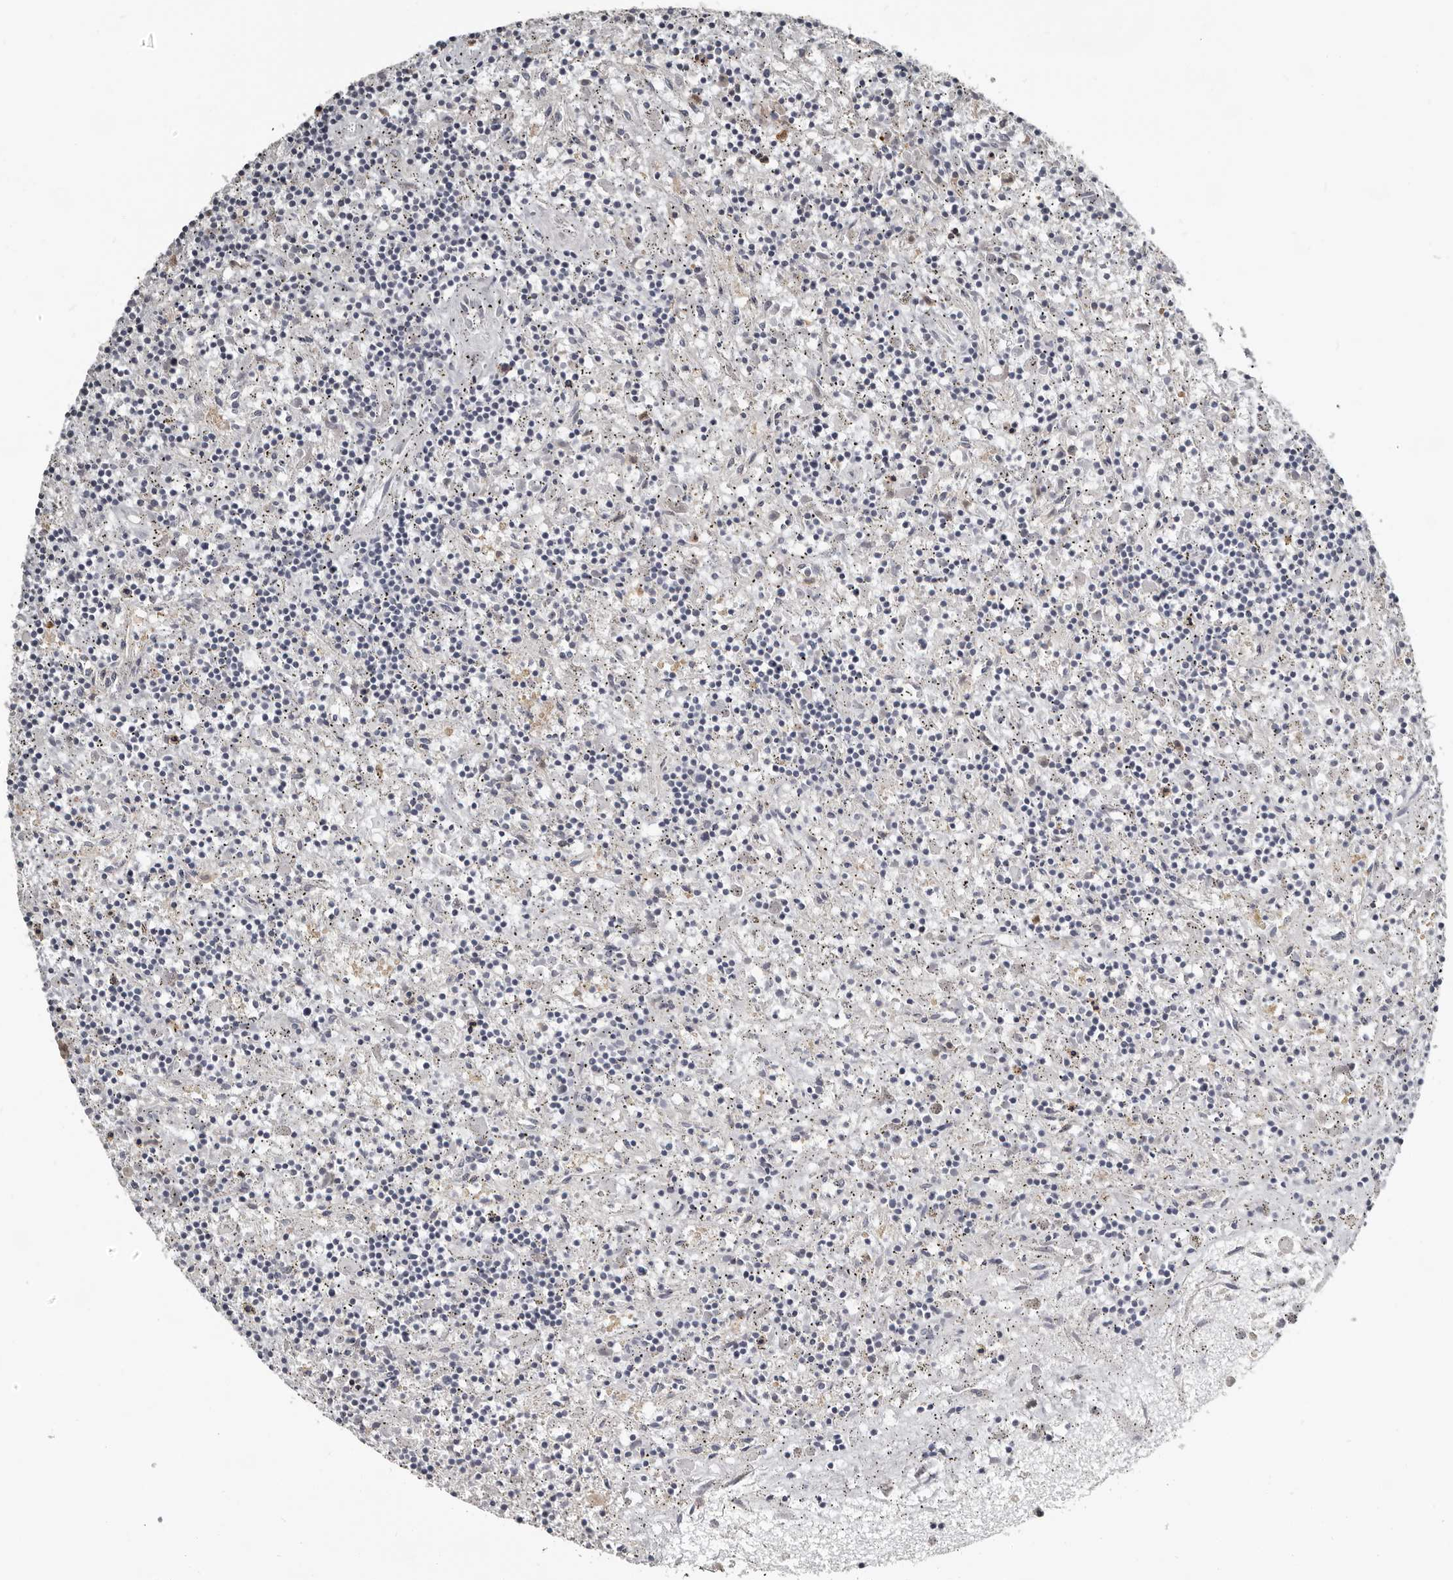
{"staining": {"intensity": "negative", "quantity": "none", "location": "none"}, "tissue": "lymphoma", "cell_type": "Tumor cells", "image_type": "cancer", "snomed": [{"axis": "morphology", "description": "Malignant lymphoma, non-Hodgkin's type, Low grade"}, {"axis": "topography", "description": "Spleen"}], "caption": "A photomicrograph of low-grade malignant lymphoma, non-Hodgkin's type stained for a protein demonstrates no brown staining in tumor cells.", "gene": "KCNJ8", "patient": {"sex": "male", "age": 76}}